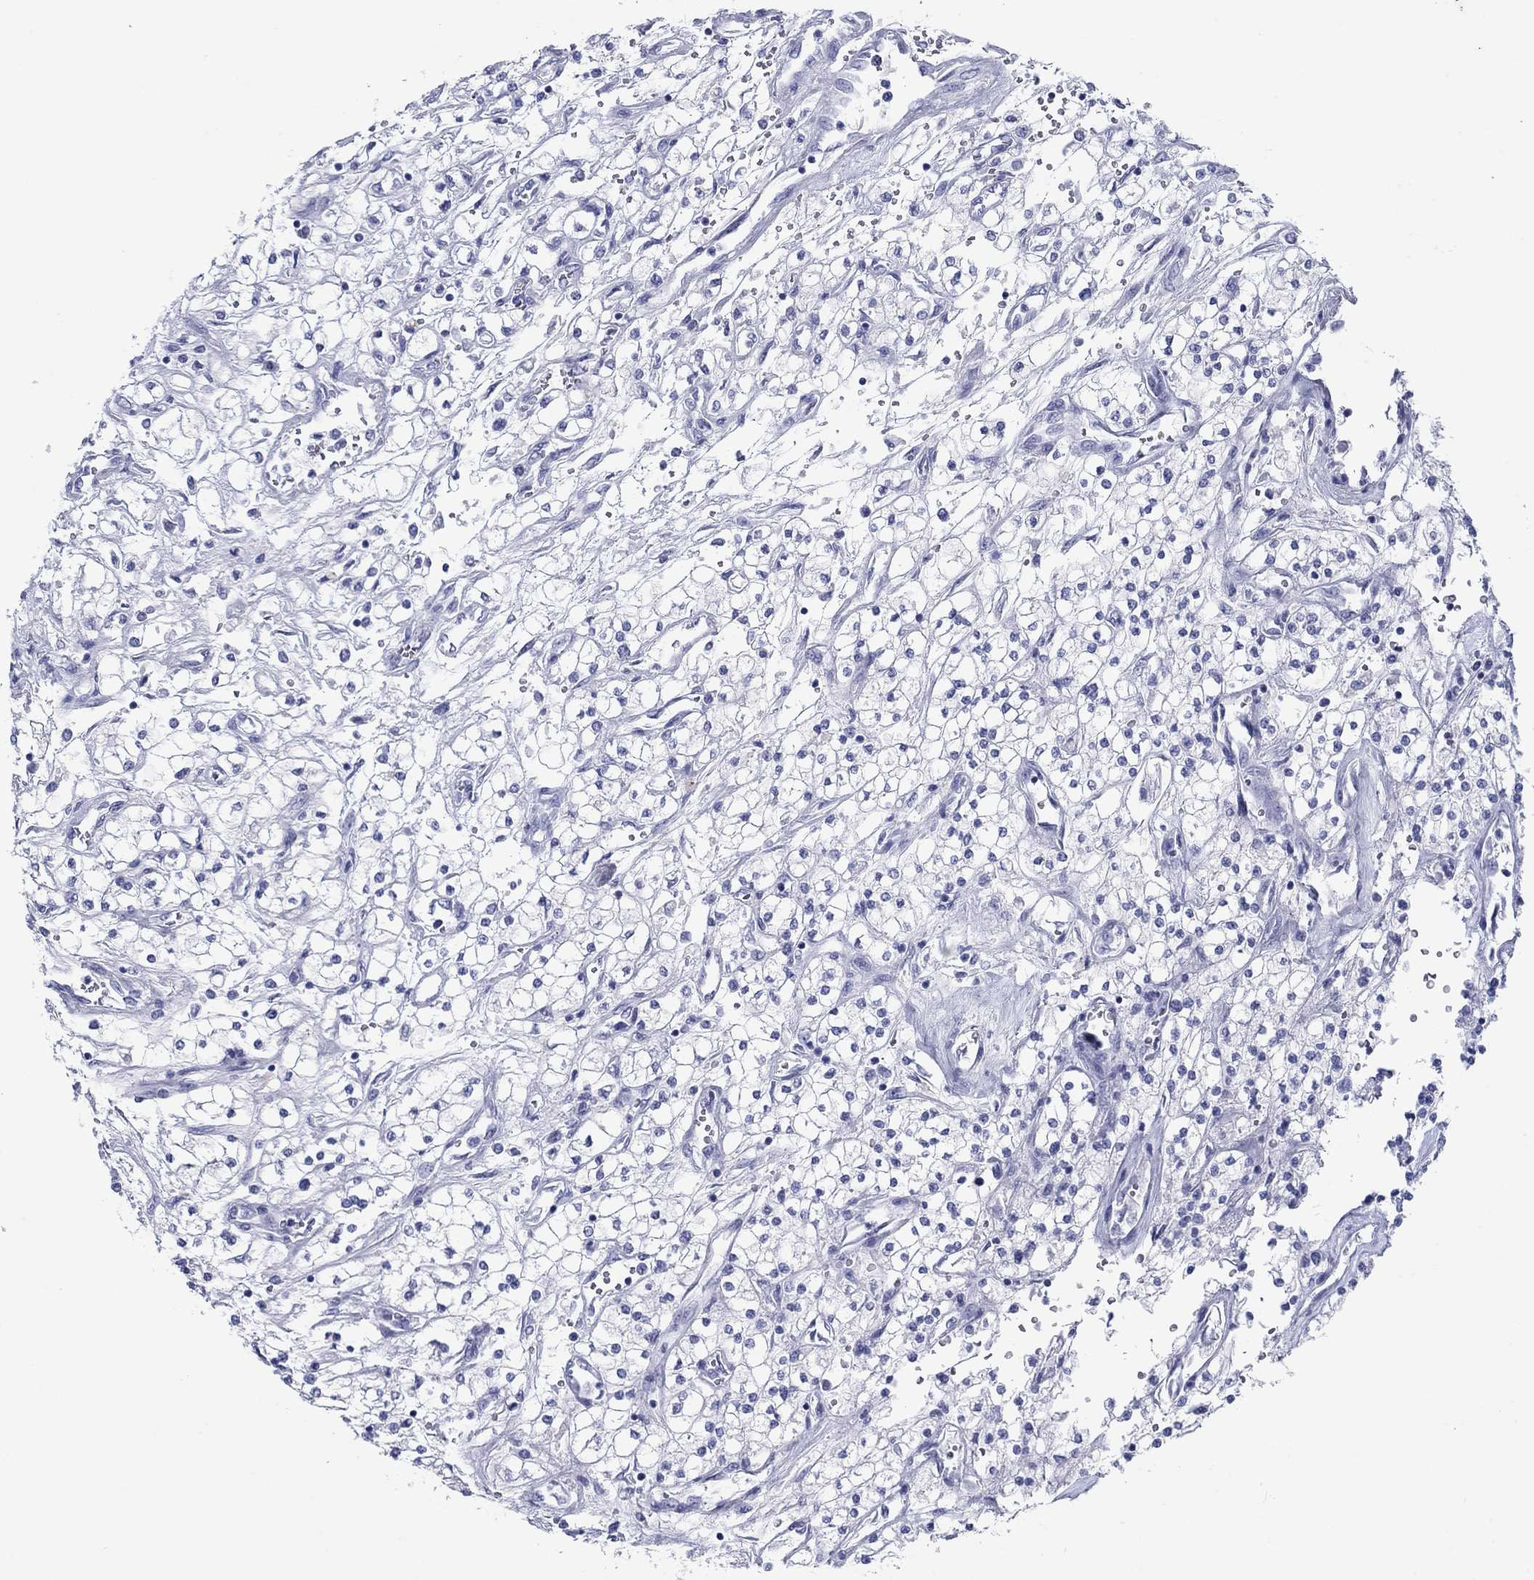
{"staining": {"intensity": "negative", "quantity": "none", "location": "none"}, "tissue": "renal cancer", "cell_type": "Tumor cells", "image_type": "cancer", "snomed": [{"axis": "morphology", "description": "Adenocarcinoma, NOS"}, {"axis": "topography", "description": "Kidney"}], "caption": "Immunohistochemical staining of human renal cancer (adenocarcinoma) shows no significant positivity in tumor cells.", "gene": "ATP4A", "patient": {"sex": "male", "age": 80}}